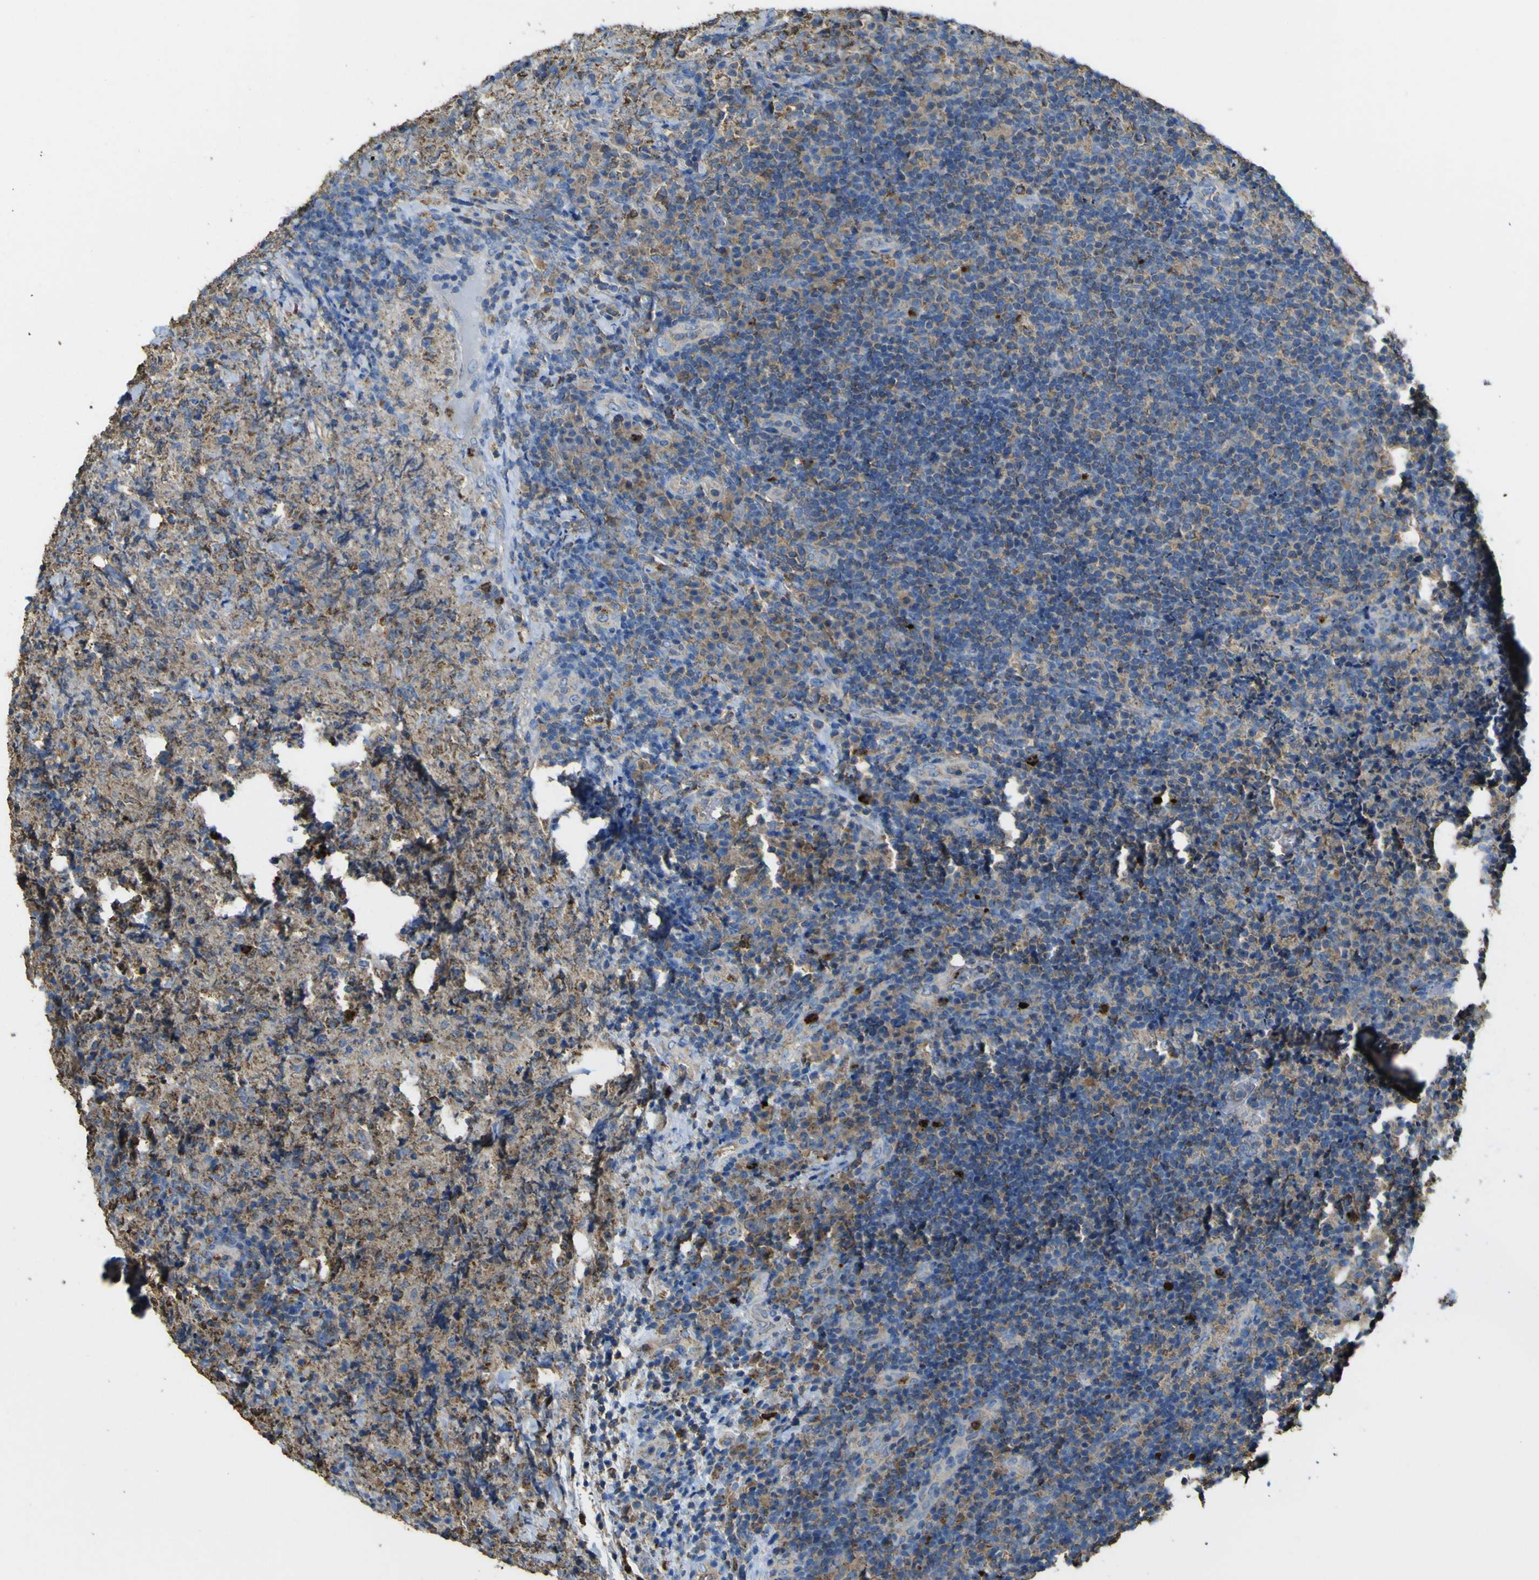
{"staining": {"intensity": "moderate", "quantity": "25%-75%", "location": "cytoplasmic/membranous"}, "tissue": "lymphoma", "cell_type": "Tumor cells", "image_type": "cancer", "snomed": [{"axis": "morphology", "description": "Malignant lymphoma, non-Hodgkin's type, High grade"}, {"axis": "topography", "description": "Tonsil"}], "caption": "Immunohistochemistry micrograph of neoplastic tissue: human lymphoma stained using immunohistochemistry (IHC) reveals medium levels of moderate protein expression localized specifically in the cytoplasmic/membranous of tumor cells, appearing as a cytoplasmic/membranous brown color.", "gene": "ACSL3", "patient": {"sex": "female", "age": 36}}